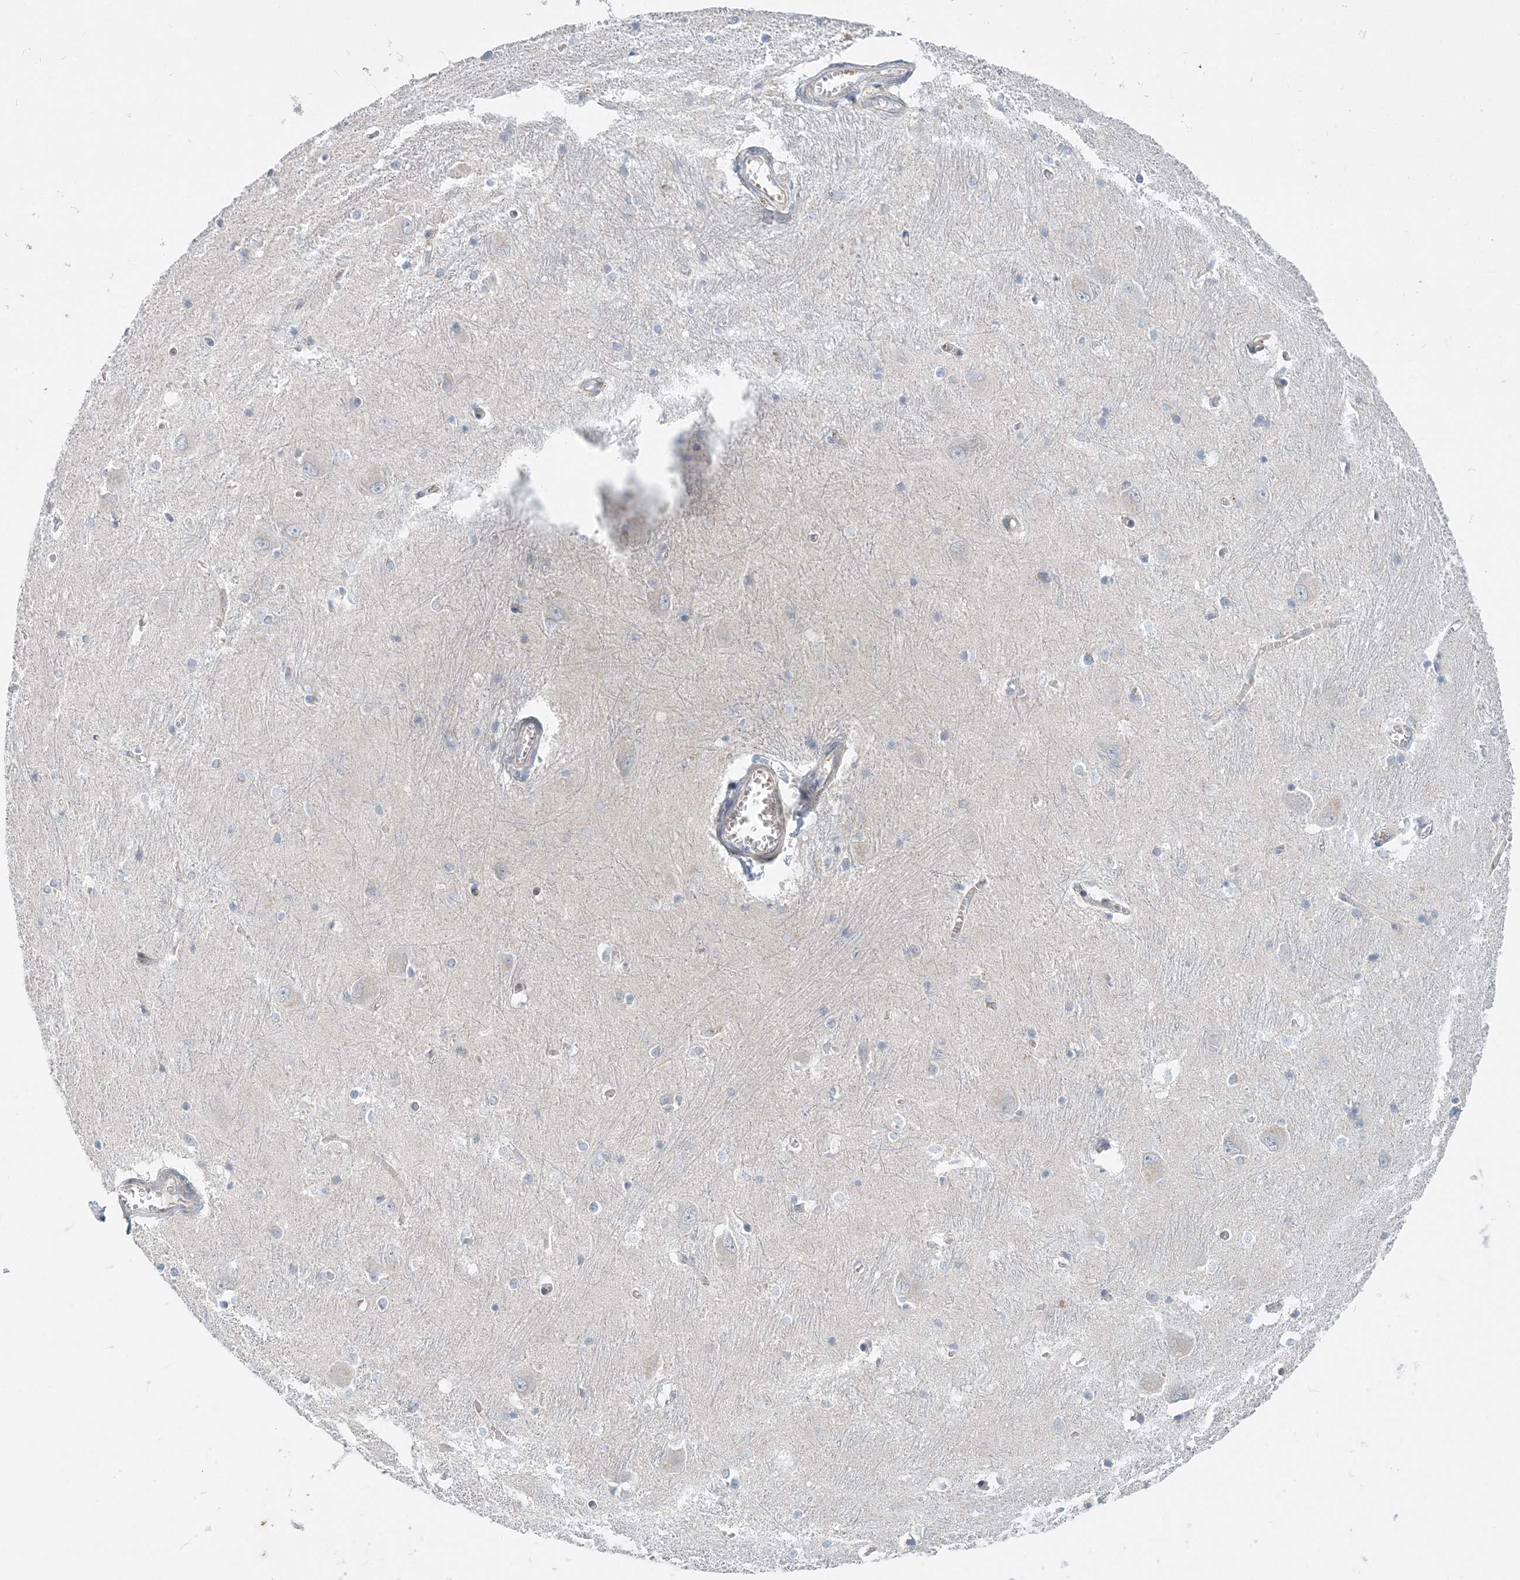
{"staining": {"intensity": "negative", "quantity": "none", "location": "none"}, "tissue": "caudate", "cell_type": "Glial cells", "image_type": "normal", "snomed": [{"axis": "morphology", "description": "Normal tissue, NOS"}, {"axis": "topography", "description": "Lateral ventricle wall"}], "caption": "The IHC image has no significant positivity in glial cells of caudate. (Stains: DAB (3,3'-diaminobenzidine) IHC with hematoxylin counter stain, Microscopy: brightfield microscopy at high magnification).", "gene": "FAM114A2", "patient": {"sex": "male", "age": 37}}